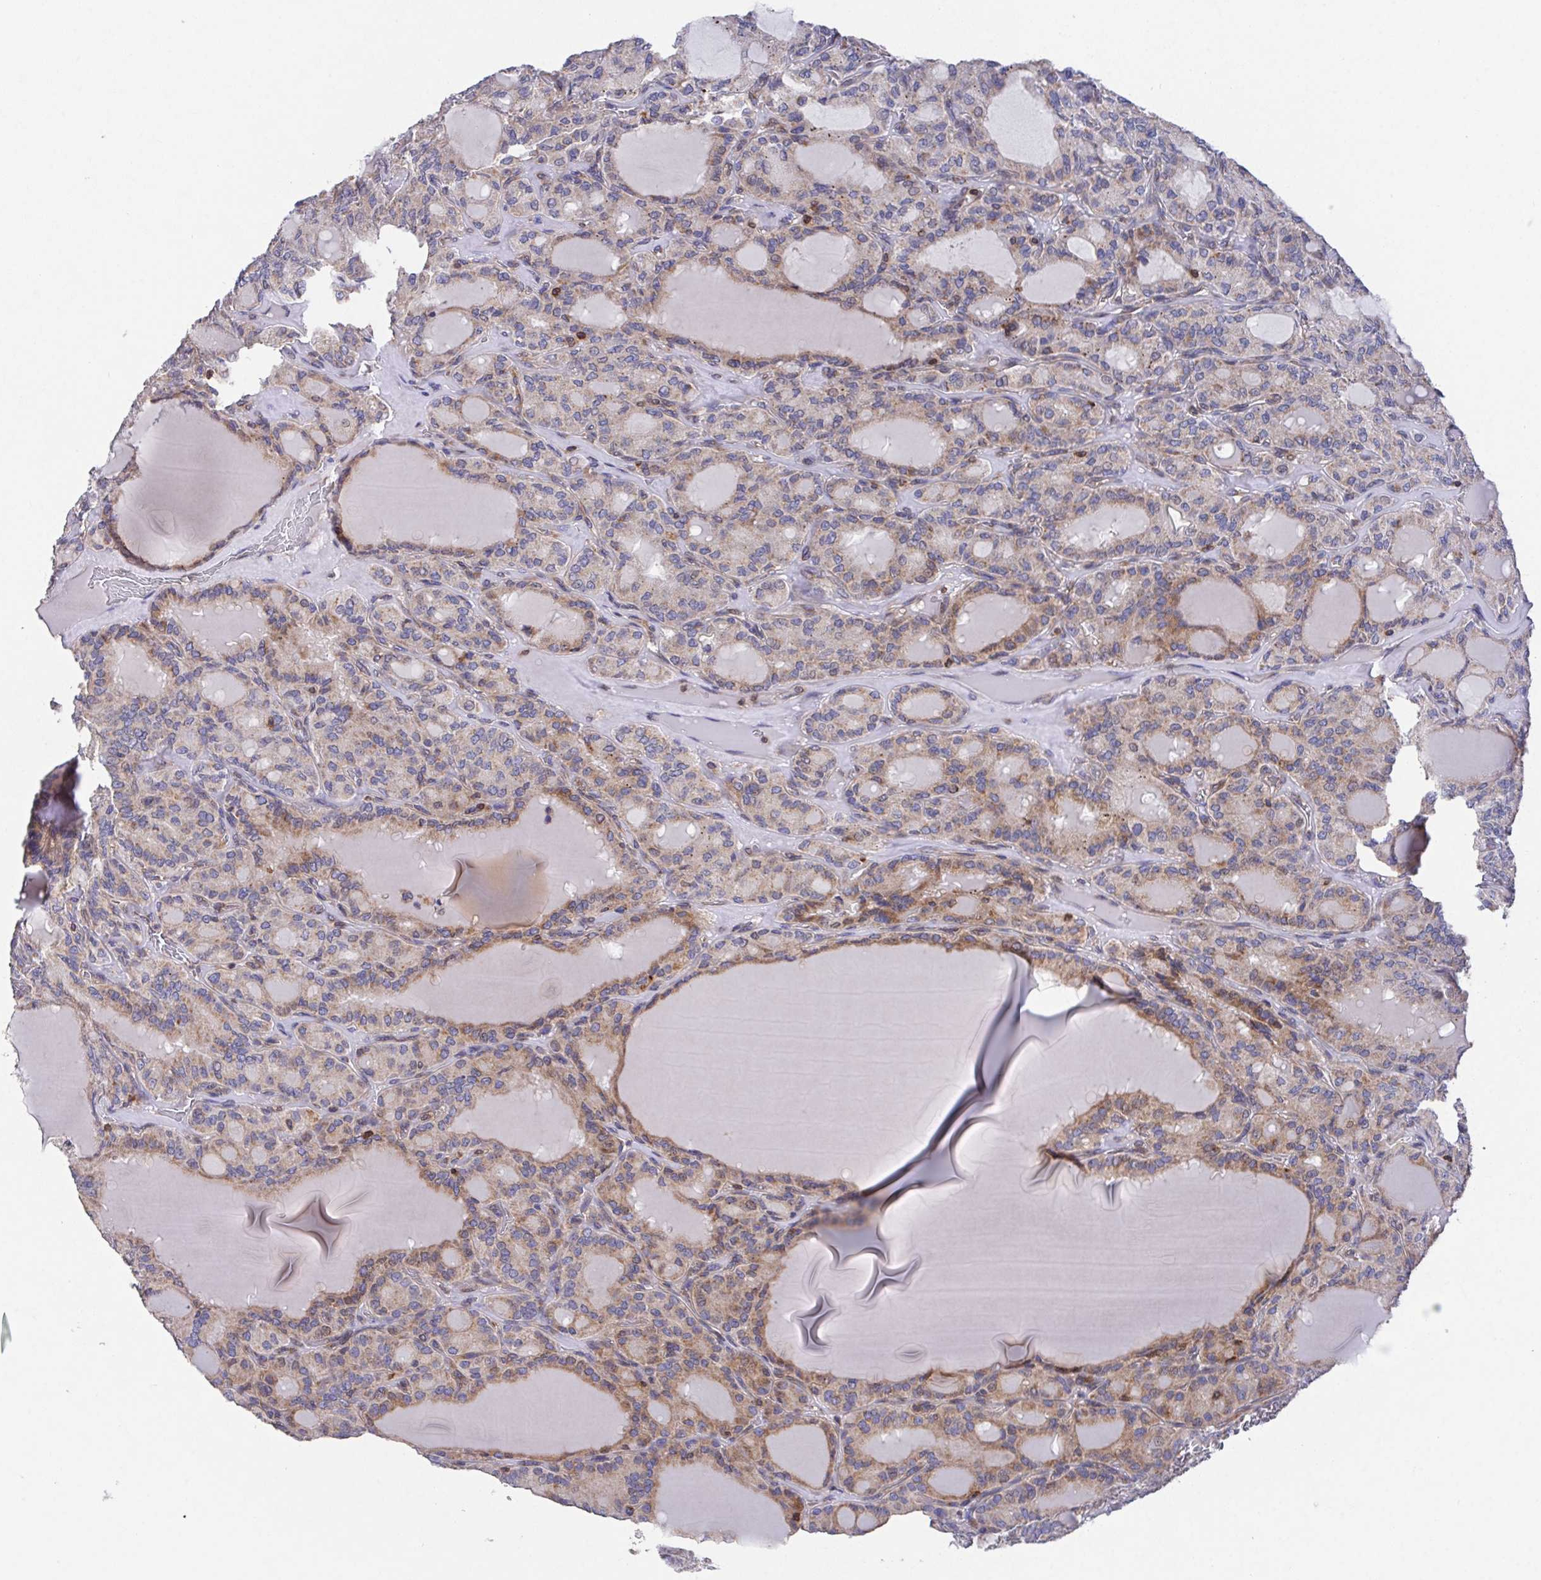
{"staining": {"intensity": "moderate", "quantity": "25%-75%", "location": "cytoplasmic/membranous"}, "tissue": "thyroid cancer", "cell_type": "Tumor cells", "image_type": "cancer", "snomed": [{"axis": "morphology", "description": "Papillary adenocarcinoma, NOS"}, {"axis": "topography", "description": "Thyroid gland"}], "caption": "A micrograph showing moderate cytoplasmic/membranous positivity in about 25%-75% of tumor cells in papillary adenocarcinoma (thyroid), as visualized by brown immunohistochemical staining.", "gene": "FAM241A", "patient": {"sex": "male", "age": 87}}